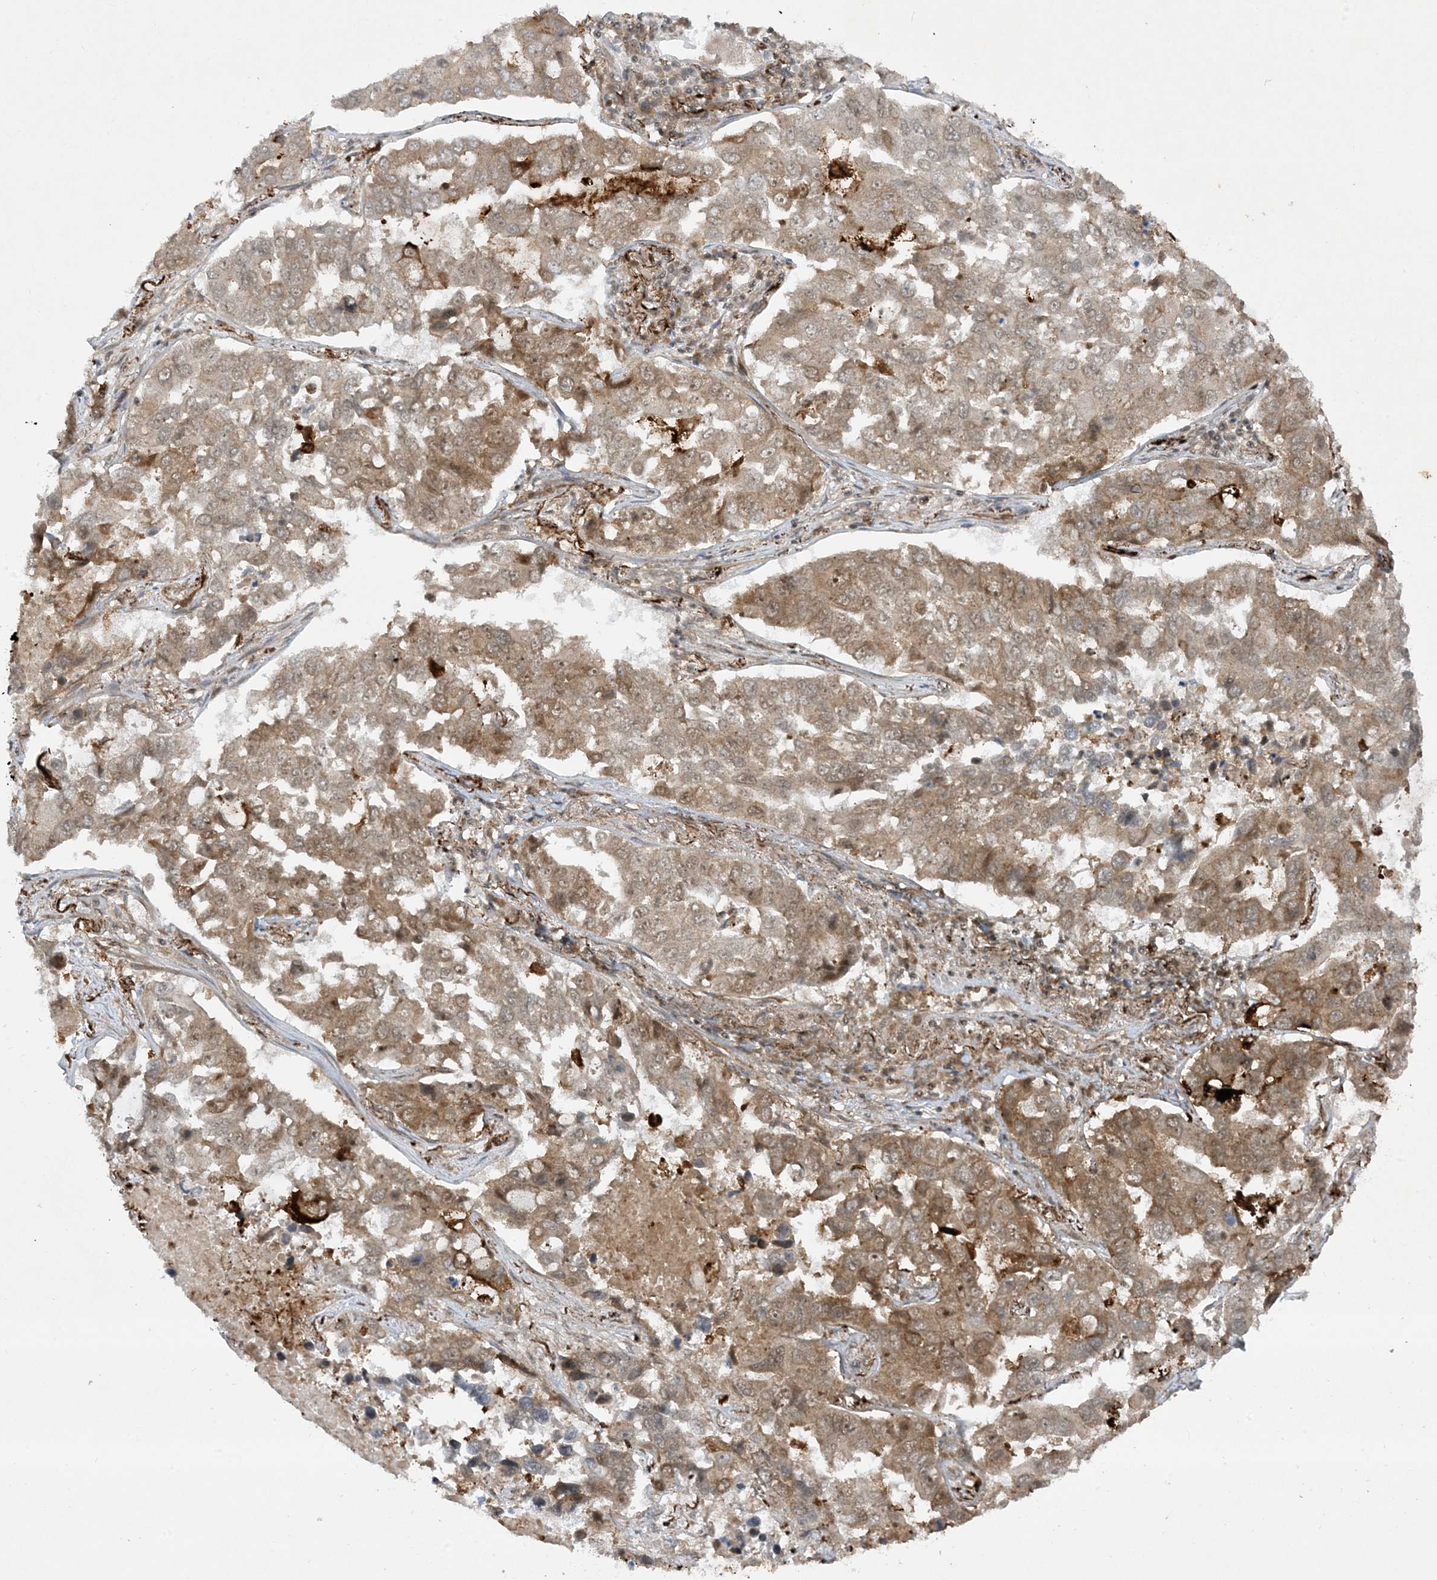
{"staining": {"intensity": "strong", "quantity": "<25%", "location": "cytoplasmic/membranous"}, "tissue": "lung cancer", "cell_type": "Tumor cells", "image_type": "cancer", "snomed": [{"axis": "morphology", "description": "Adenocarcinoma, NOS"}, {"axis": "topography", "description": "Lung"}], "caption": "A brown stain highlights strong cytoplasmic/membranous positivity of a protein in lung adenocarcinoma tumor cells.", "gene": "CERT1", "patient": {"sex": "male", "age": 64}}